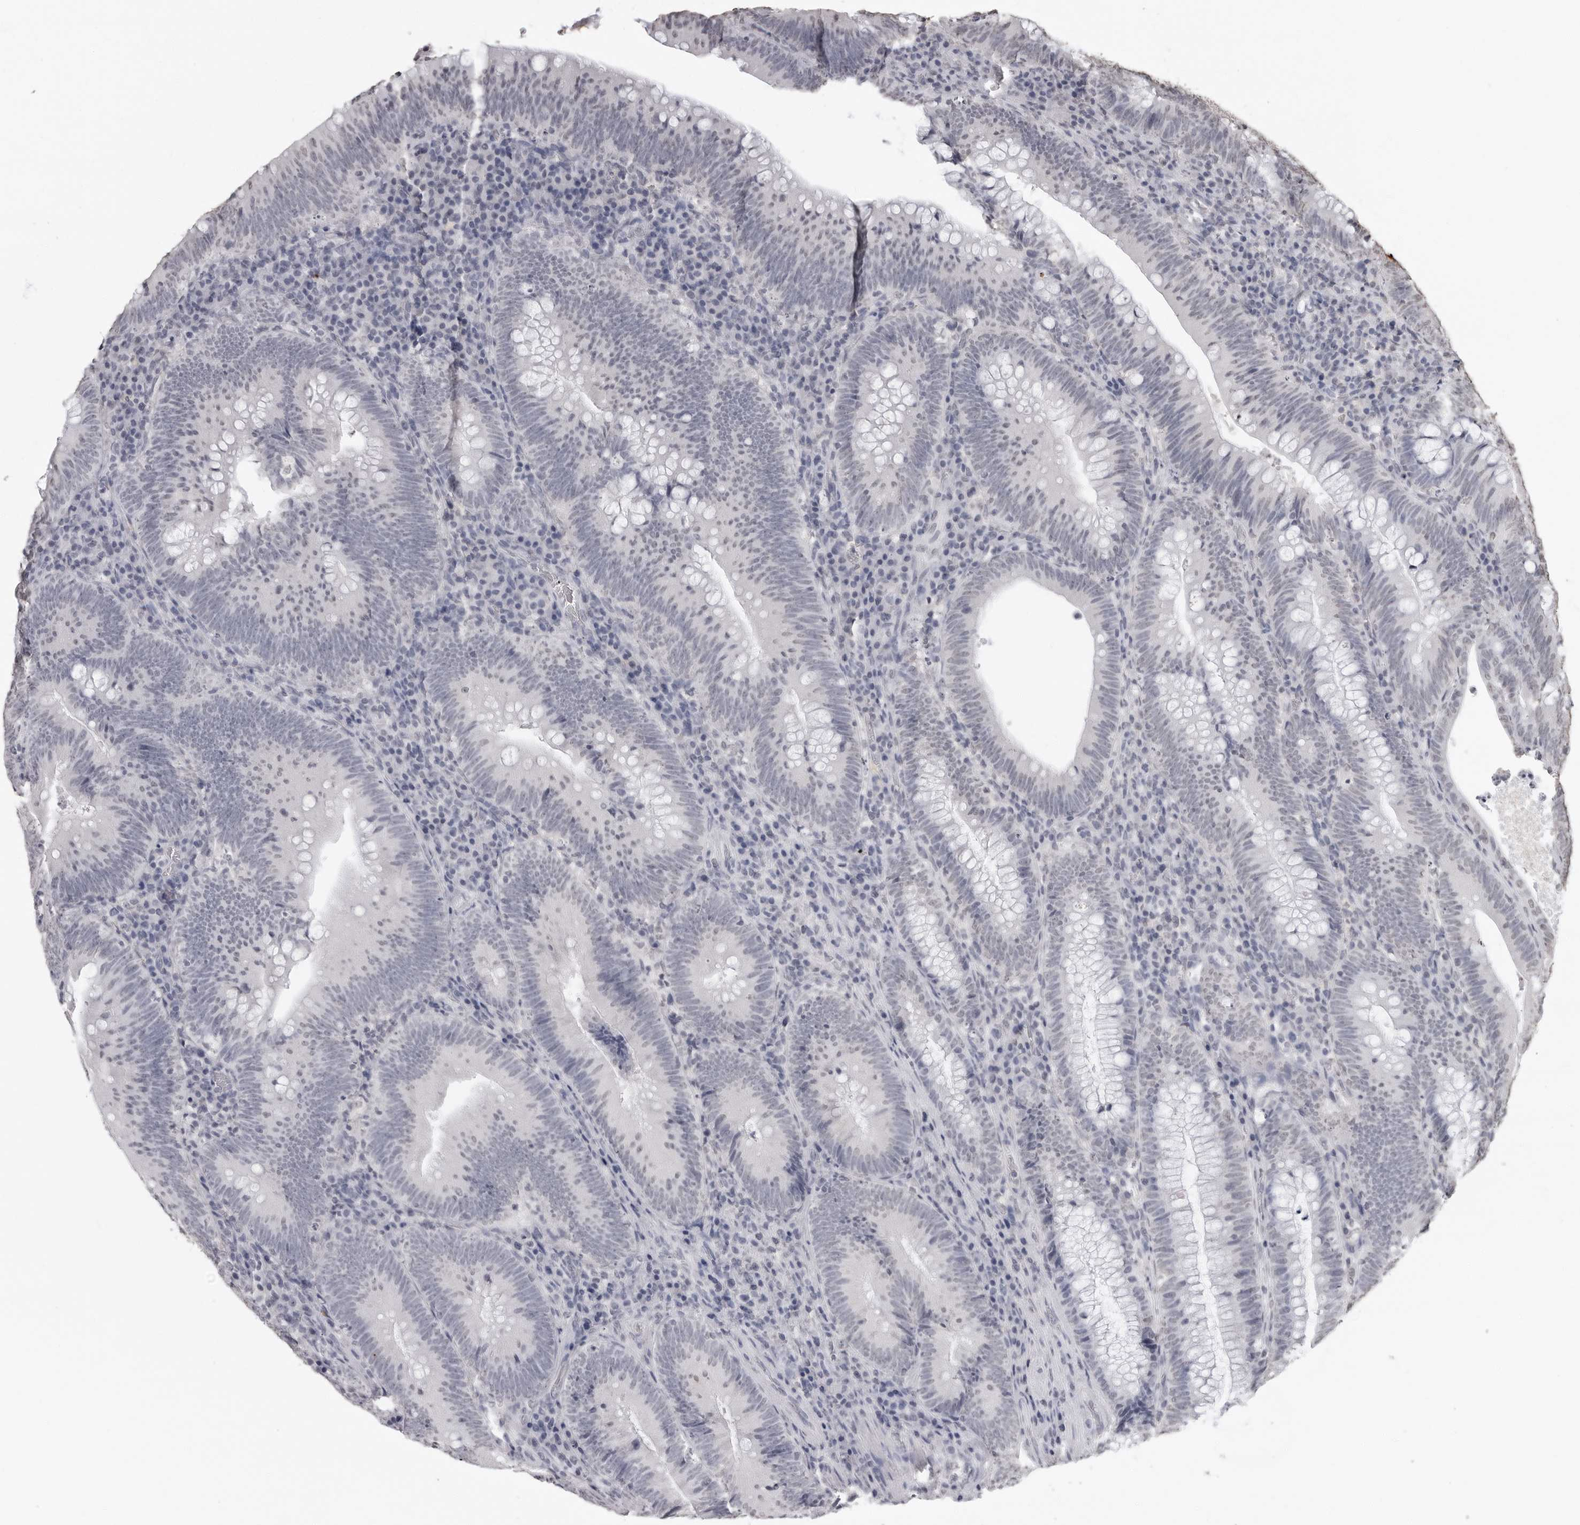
{"staining": {"intensity": "negative", "quantity": "none", "location": "none"}, "tissue": "colorectal cancer", "cell_type": "Tumor cells", "image_type": "cancer", "snomed": [{"axis": "morphology", "description": "Normal tissue, NOS"}, {"axis": "topography", "description": "Colon"}], "caption": "An image of human colorectal cancer is negative for staining in tumor cells.", "gene": "HEPACAM", "patient": {"sex": "female", "age": 82}}